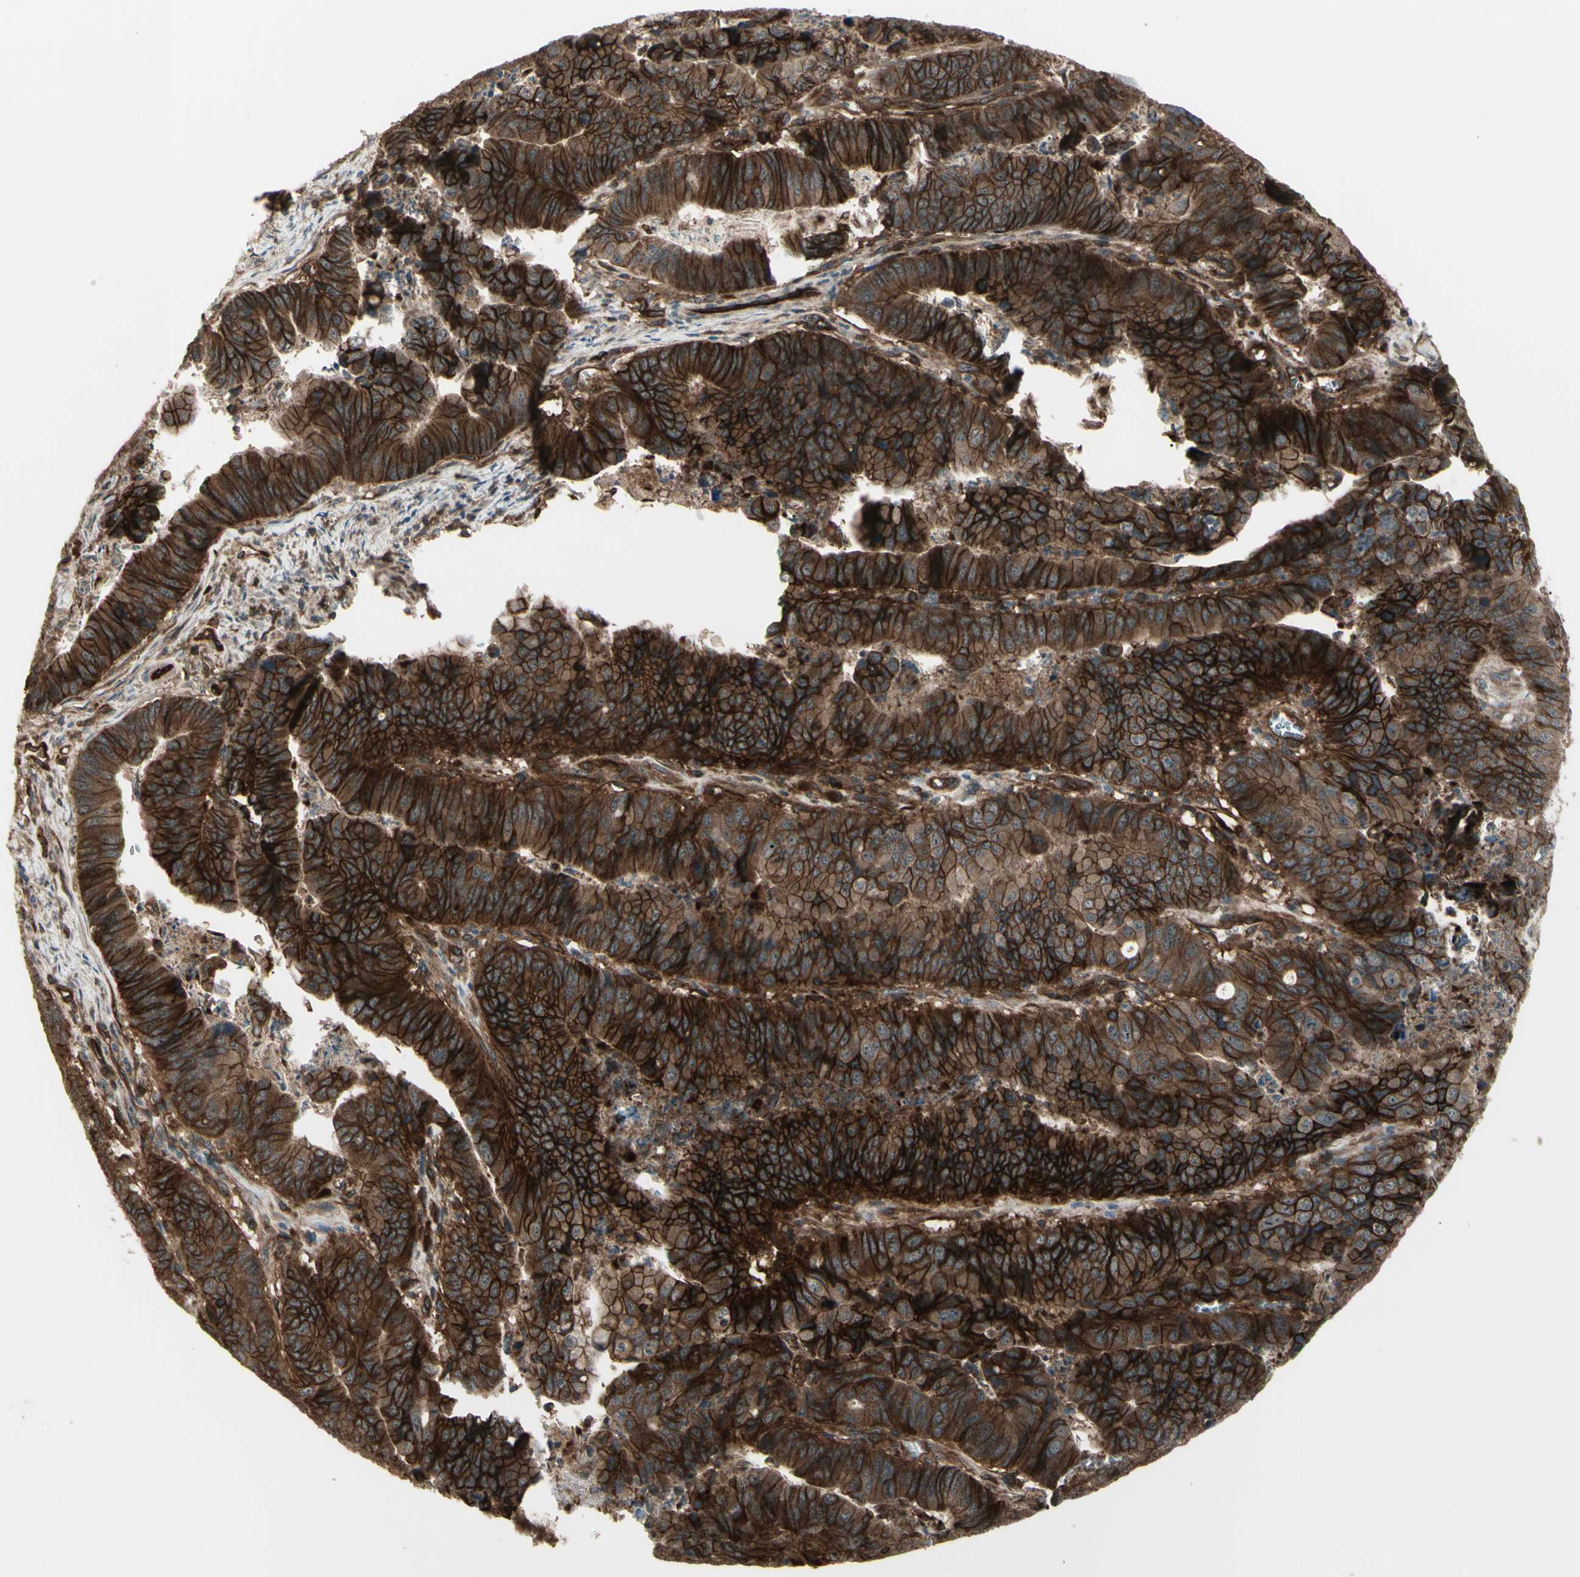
{"staining": {"intensity": "strong", "quantity": ">75%", "location": "cytoplasmic/membranous"}, "tissue": "stomach cancer", "cell_type": "Tumor cells", "image_type": "cancer", "snomed": [{"axis": "morphology", "description": "Adenocarcinoma, NOS"}, {"axis": "topography", "description": "Stomach, lower"}], "caption": "Strong cytoplasmic/membranous positivity is appreciated in about >75% of tumor cells in stomach cancer. (DAB (3,3'-diaminobenzidine) IHC, brown staining for protein, blue staining for nuclei).", "gene": "FXYD5", "patient": {"sex": "male", "age": 77}}